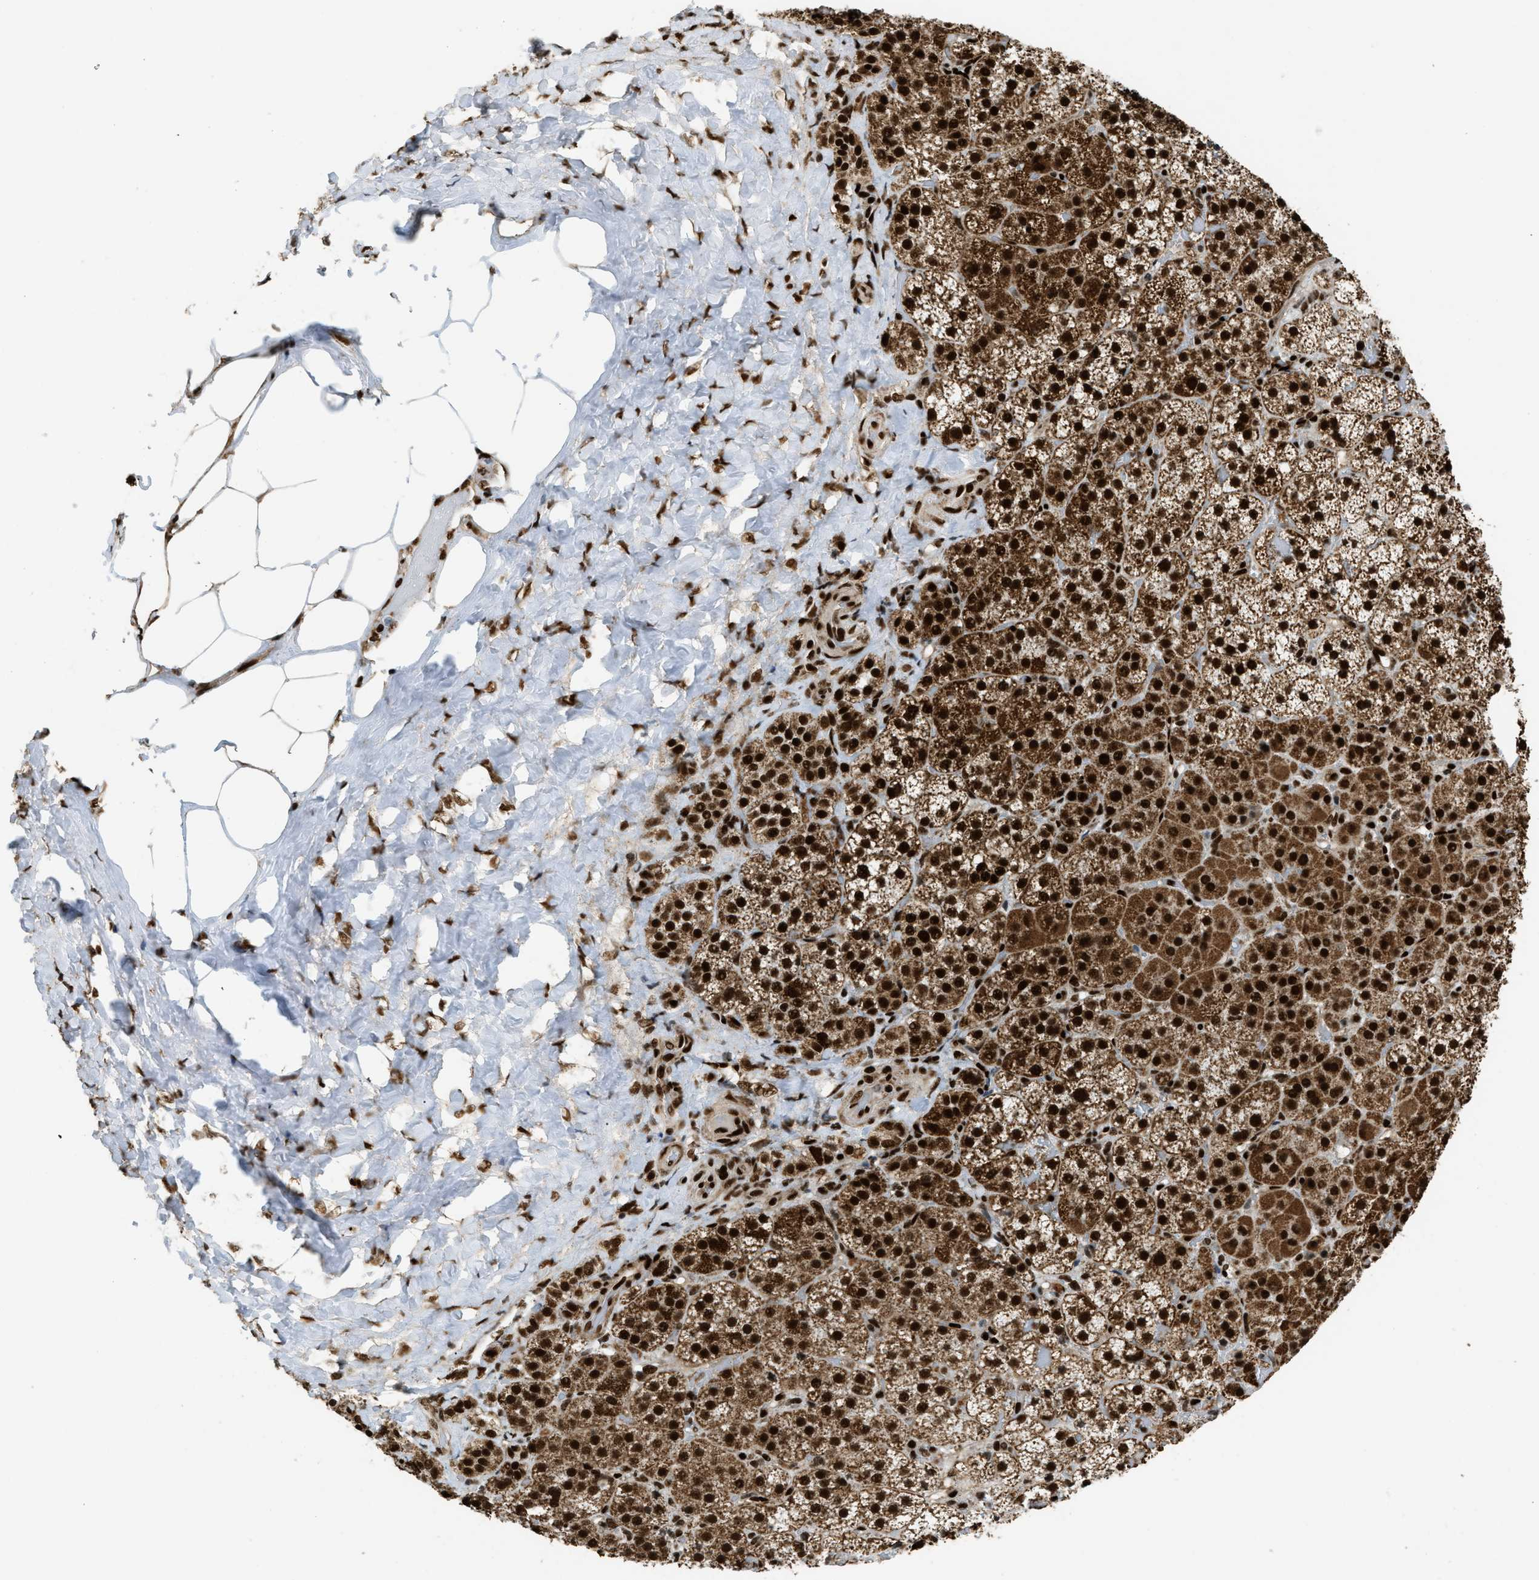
{"staining": {"intensity": "strong", "quantity": ">75%", "location": "cytoplasmic/membranous,nuclear"}, "tissue": "adrenal gland", "cell_type": "Glandular cells", "image_type": "normal", "snomed": [{"axis": "morphology", "description": "Normal tissue, NOS"}, {"axis": "topography", "description": "Adrenal gland"}], "caption": "Approximately >75% of glandular cells in normal human adrenal gland show strong cytoplasmic/membranous,nuclear protein expression as visualized by brown immunohistochemical staining.", "gene": "GABPB1", "patient": {"sex": "female", "age": 59}}